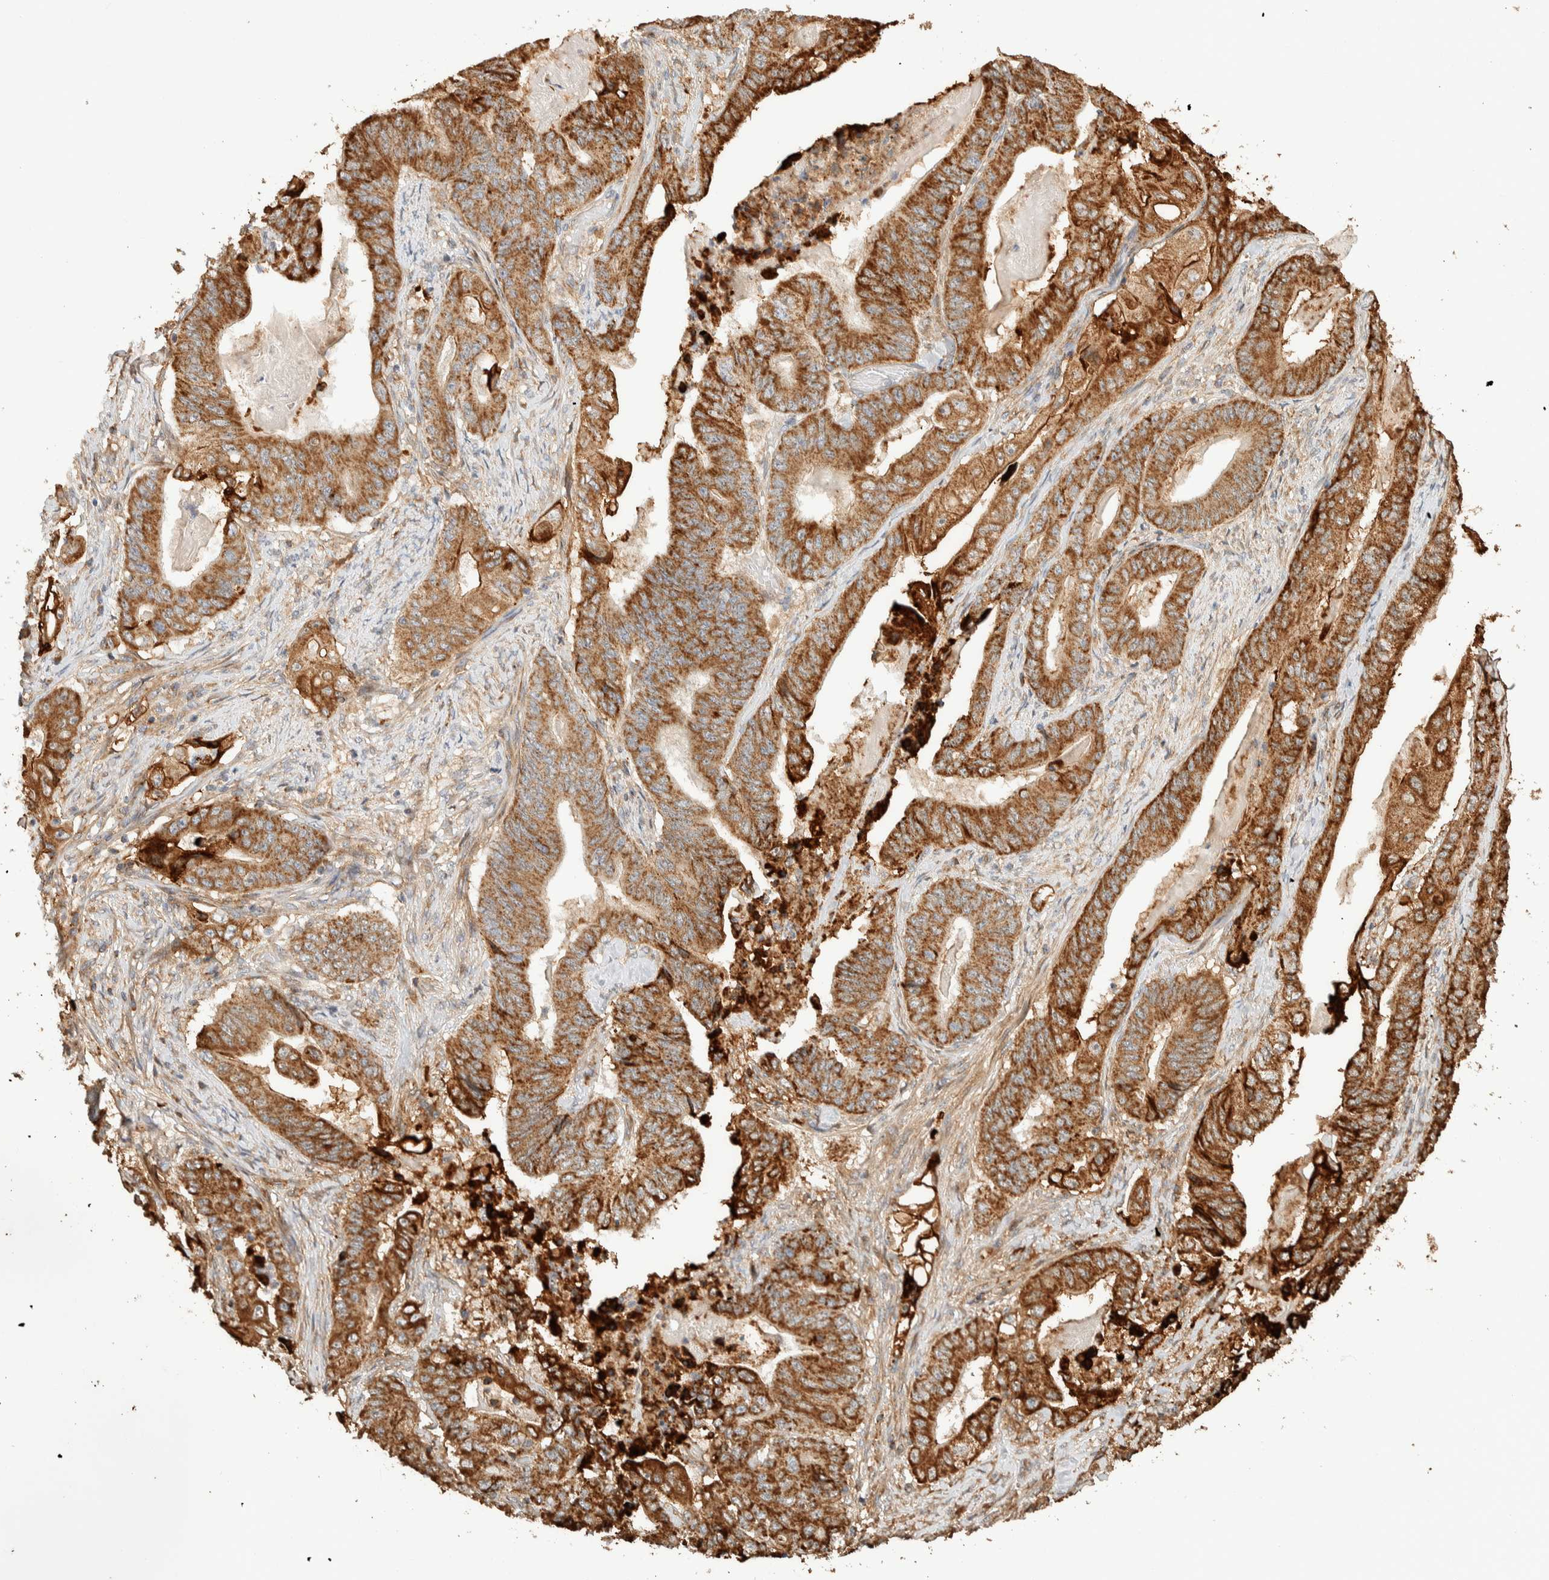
{"staining": {"intensity": "strong", "quantity": ">75%", "location": "cytoplasmic/membranous"}, "tissue": "stomach cancer", "cell_type": "Tumor cells", "image_type": "cancer", "snomed": [{"axis": "morphology", "description": "Adenocarcinoma, NOS"}, {"axis": "topography", "description": "Stomach"}], "caption": "Stomach cancer stained with DAB IHC reveals high levels of strong cytoplasmic/membranous staining in approximately >75% of tumor cells.", "gene": "KIF9", "patient": {"sex": "female", "age": 73}}